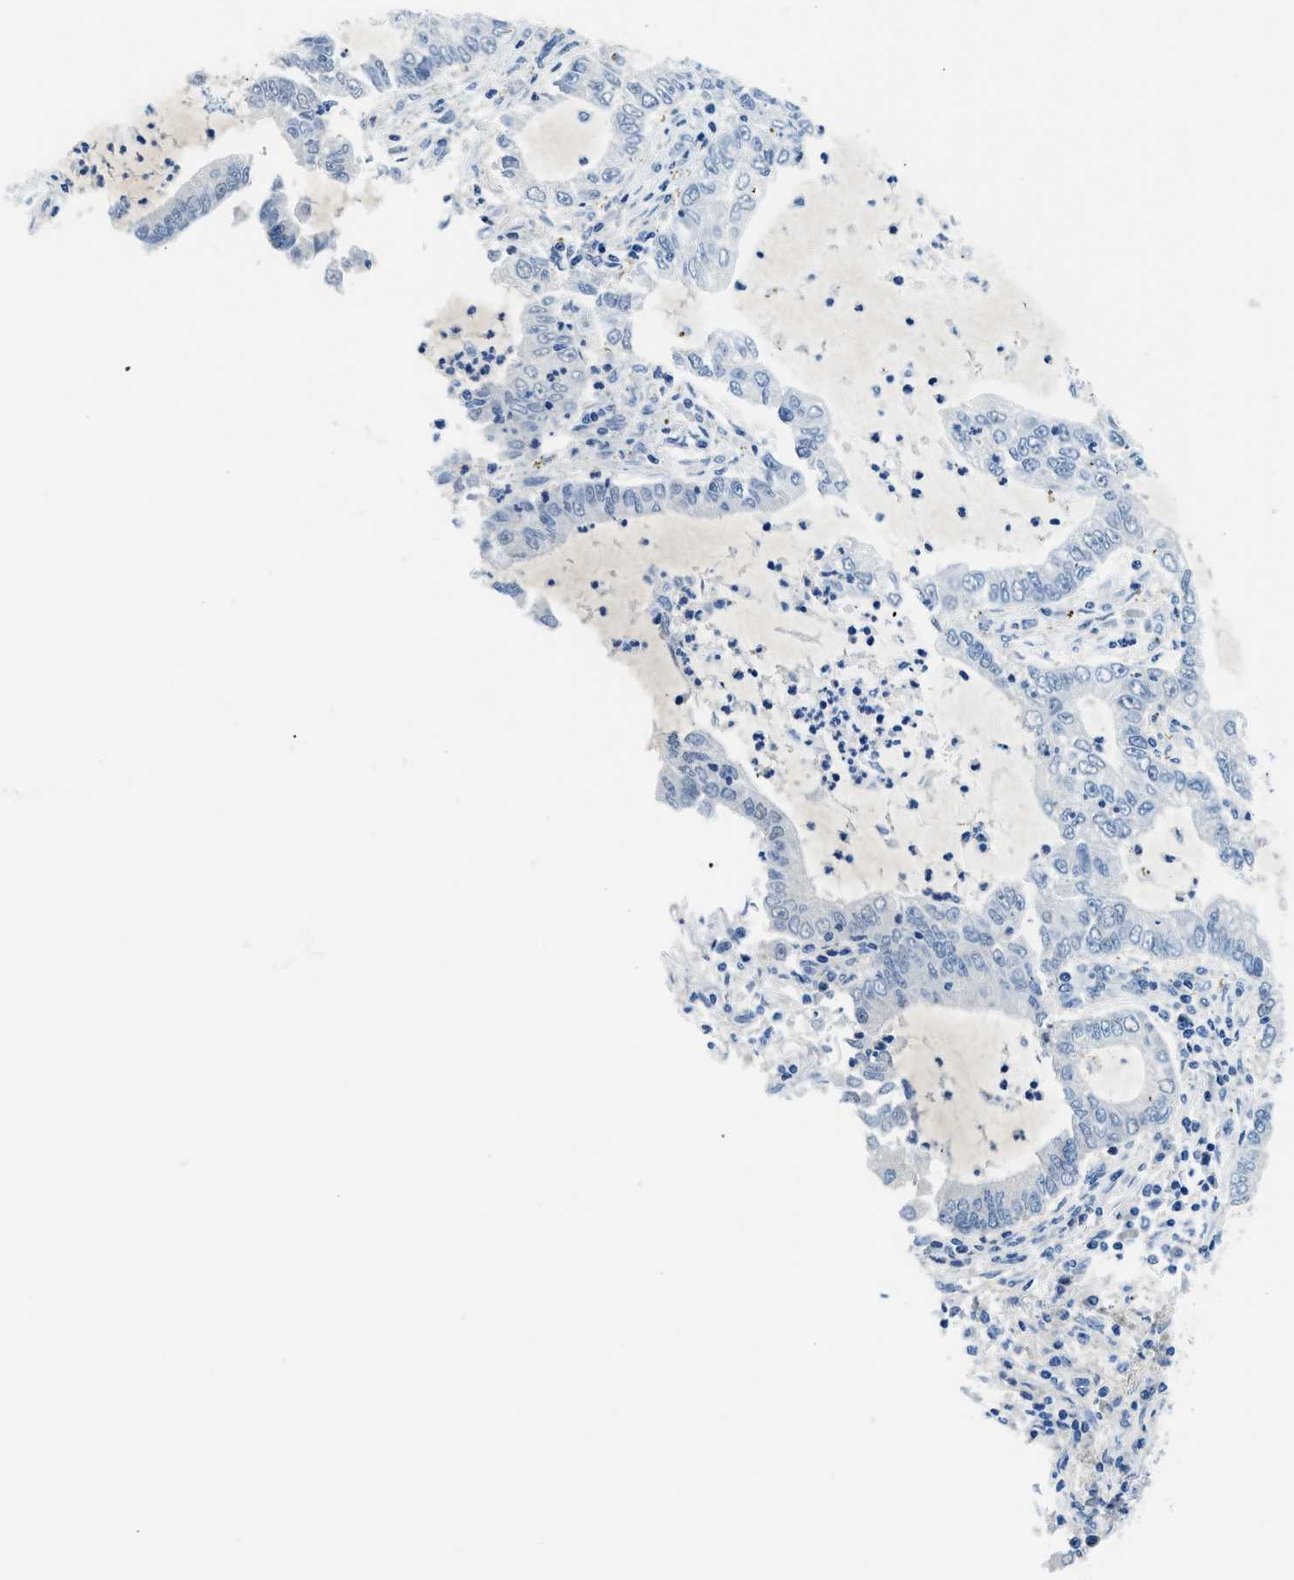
{"staining": {"intensity": "negative", "quantity": "none", "location": "none"}, "tissue": "lung cancer", "cell_type": "Tumor cells", "image_type": "cancer", "snomed": [{"axis": "morphology", "description": "Adenocarcinoma, NOS"}, {"axis": "topography", "description": "Lung"}], "caption": "Immunohistochemistry histopathology image of lung cancer (adenocarcinoma) stained for a protein (brown), which shows no expression in tumor cells.", "gene": "MBL2", "patient": {"sex": "female", "age": 51}}